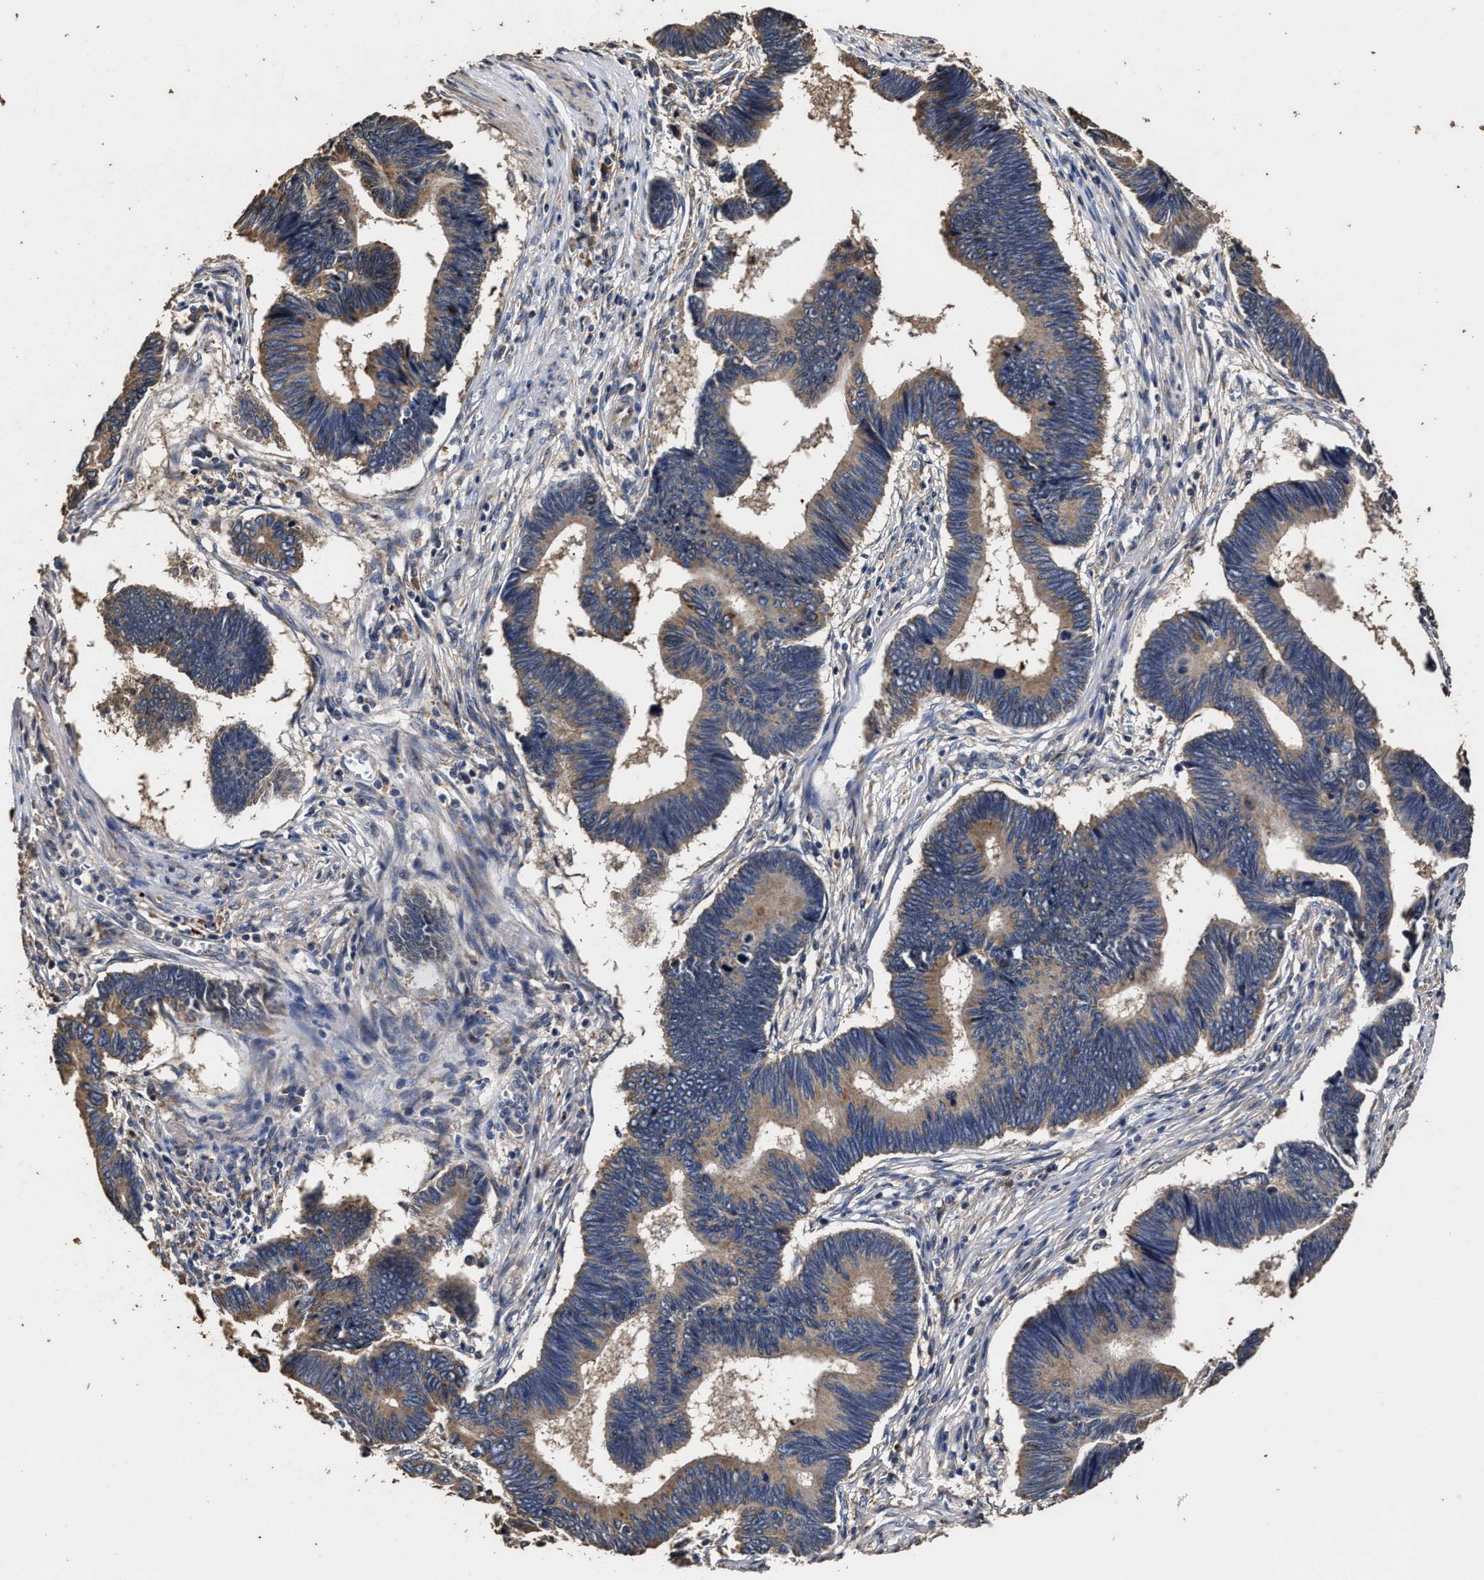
{"staining": {"intensity": "moderate", "quantity": ">75%", "location": "cytoplasmic/membranous"}, "tissue": "pancreatic cancer", "cell_type": "Tumor cells", "image_type": "cancer", "snomed": [{"axis": "morphology", "description": "Adenocarcinoma, NOS"}, {"axis": "topography", "description": "Pancreas"}], "caption": "There is medium levels of moderate cytoplasmic/membranous staining in tumor cells of pancreatic cancer, as demonstrated by immunohistochemical staining (brown color).", "gene": "PPM1K", "patient": {"sex": "female", "age": 70}}